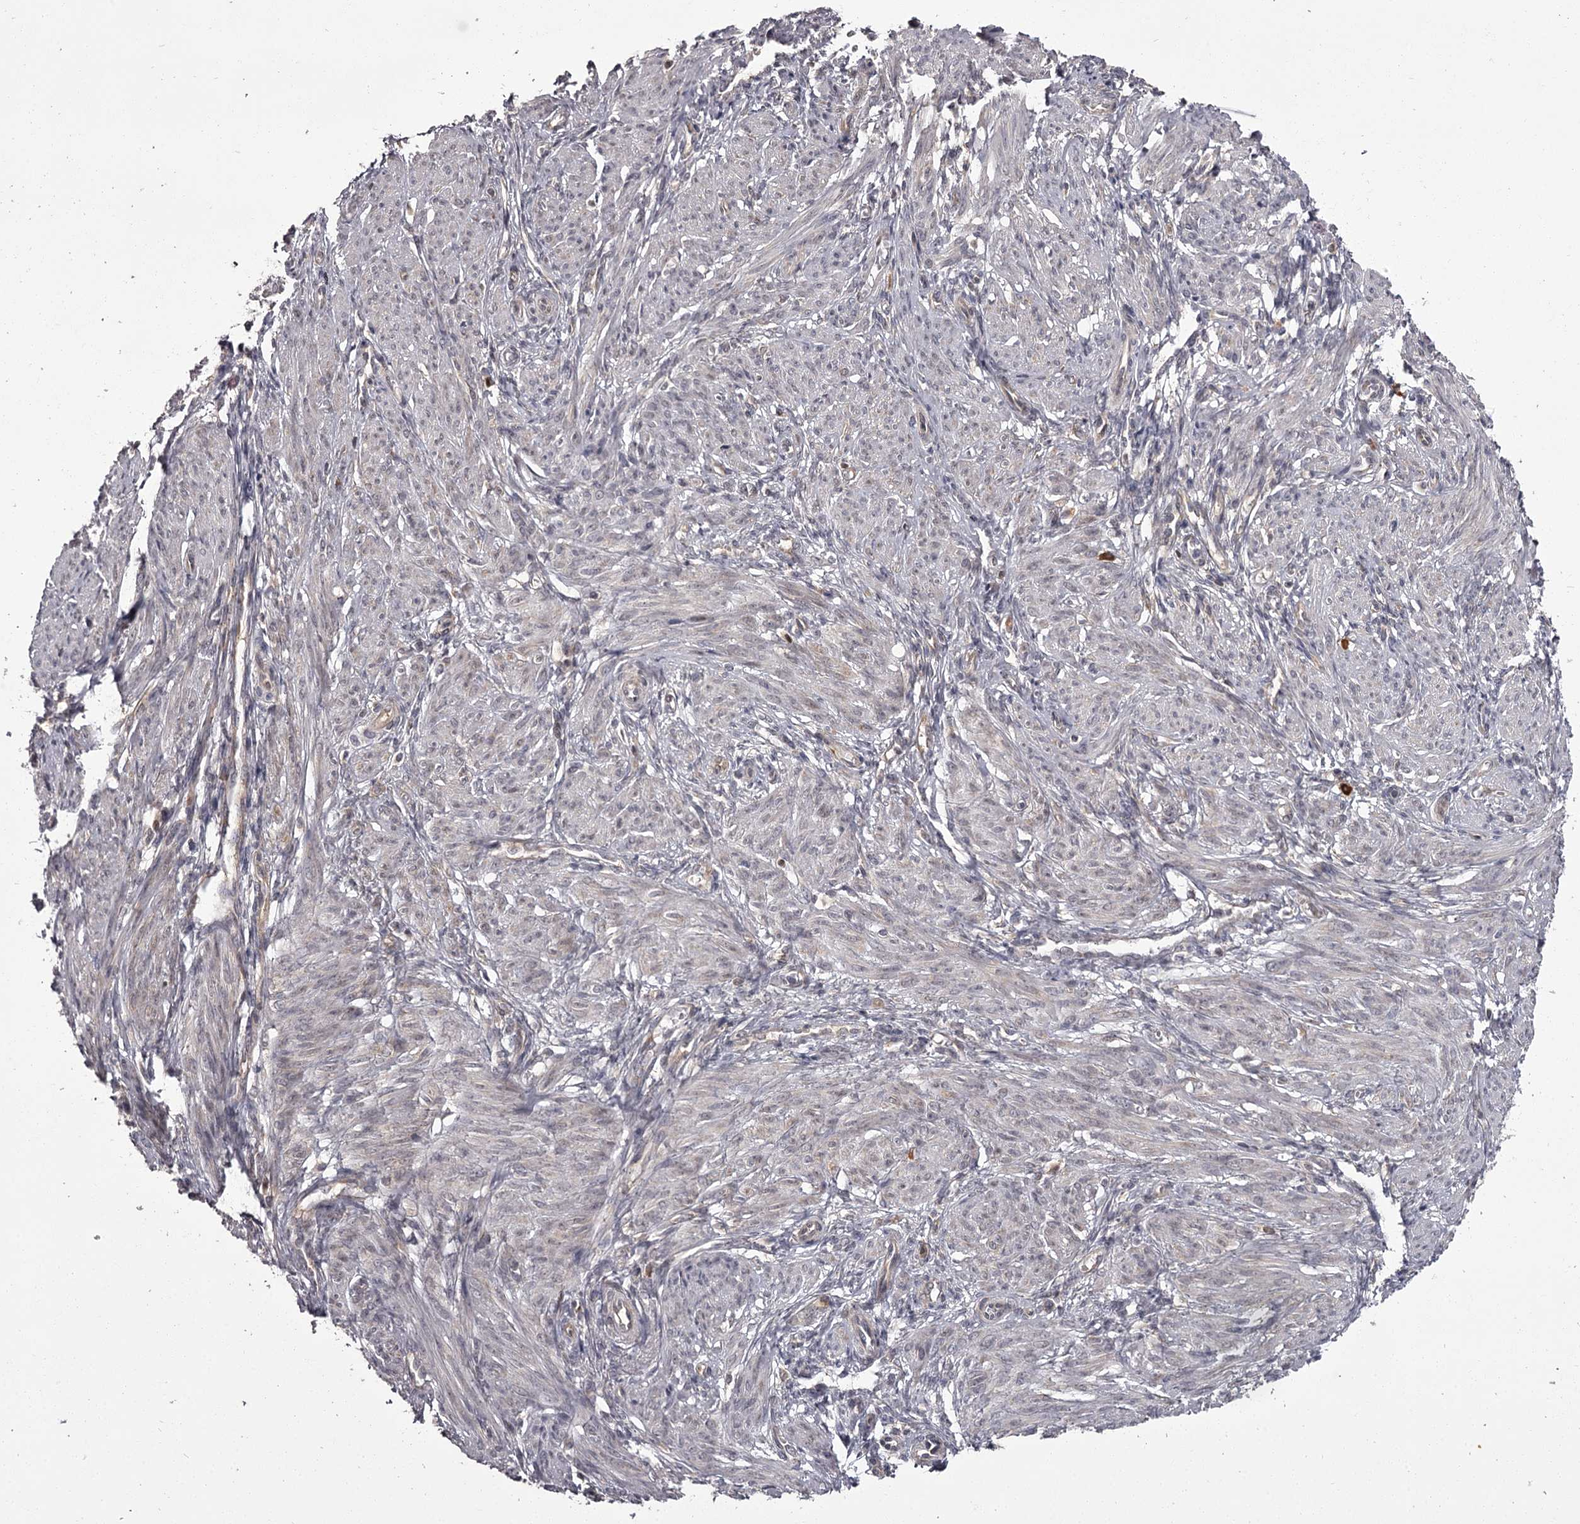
{"staining": {"intensity": "negative", "quantity": "none", "location": "none"}, "tissue": "smooth muscle", "cell_type": "Smooth muscle cells", "image_type": "normal", "snomed": [{"axis": "morphology", "description": "Normal tissue, NOS"}, {"axis": "topography", "description": "Smooth muscle"}], "caption": "There is no significant expression in smooth muscle cells of smooth muscle.", "gene": "CCDC92", "patient": {"sex": "female", "age": 39}}